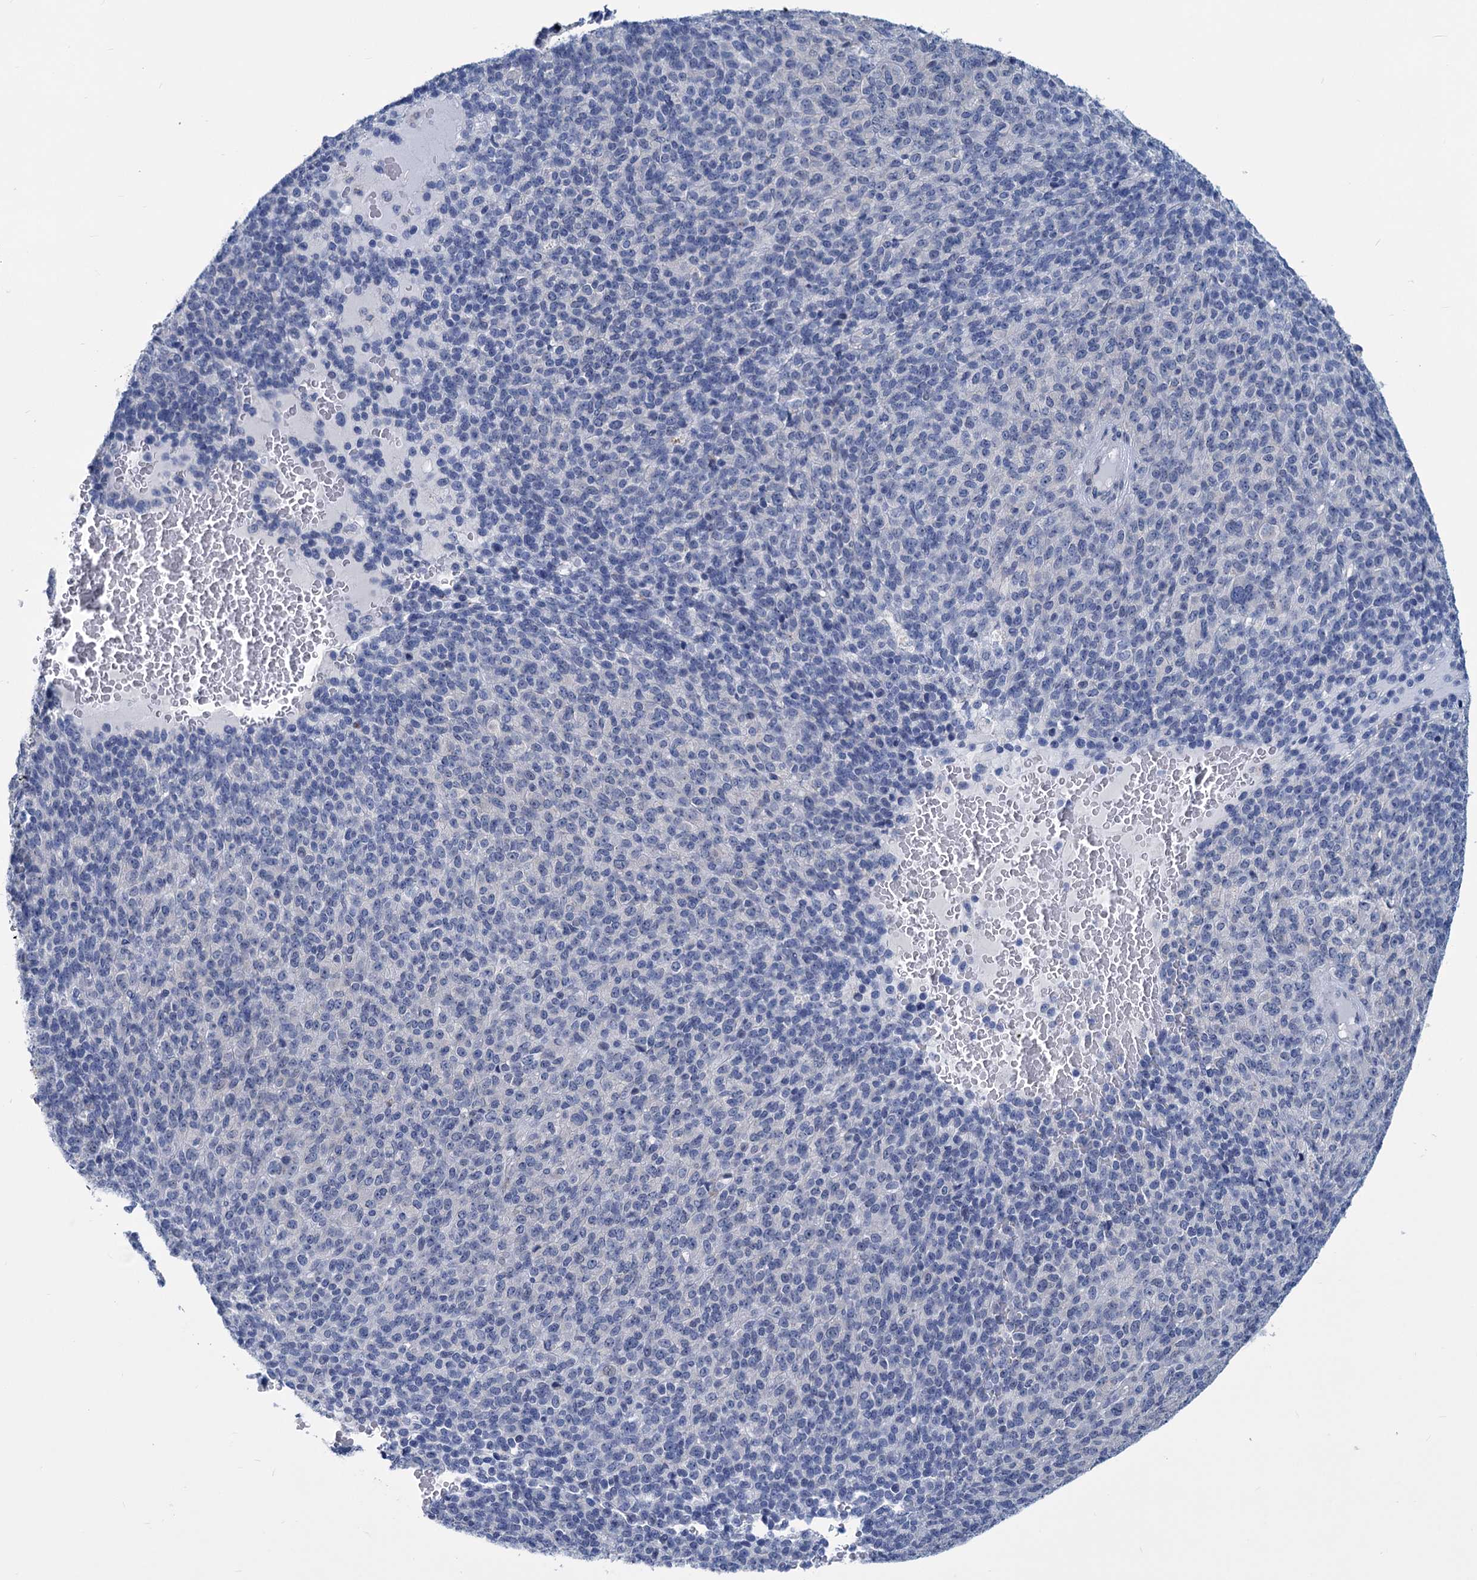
{"staining": {"intensity": "weak", "quantity": "<25%", "location": "cytoplasmic/membranous"}, "tissue": "melanoma", "cell_type": "Tumor cells", "image_type": "cancer", "snomed": [{"axis": "morphology", "description": "Malignant melanoma, Metastatic site"}, {"axis": "topography", "description": "Brain"}], "caption": "Protein analysis of melanoma shows no significant expression in tumor cells.", "gene": "NEU3", "patient": {"sex": "female", "age": 56}}